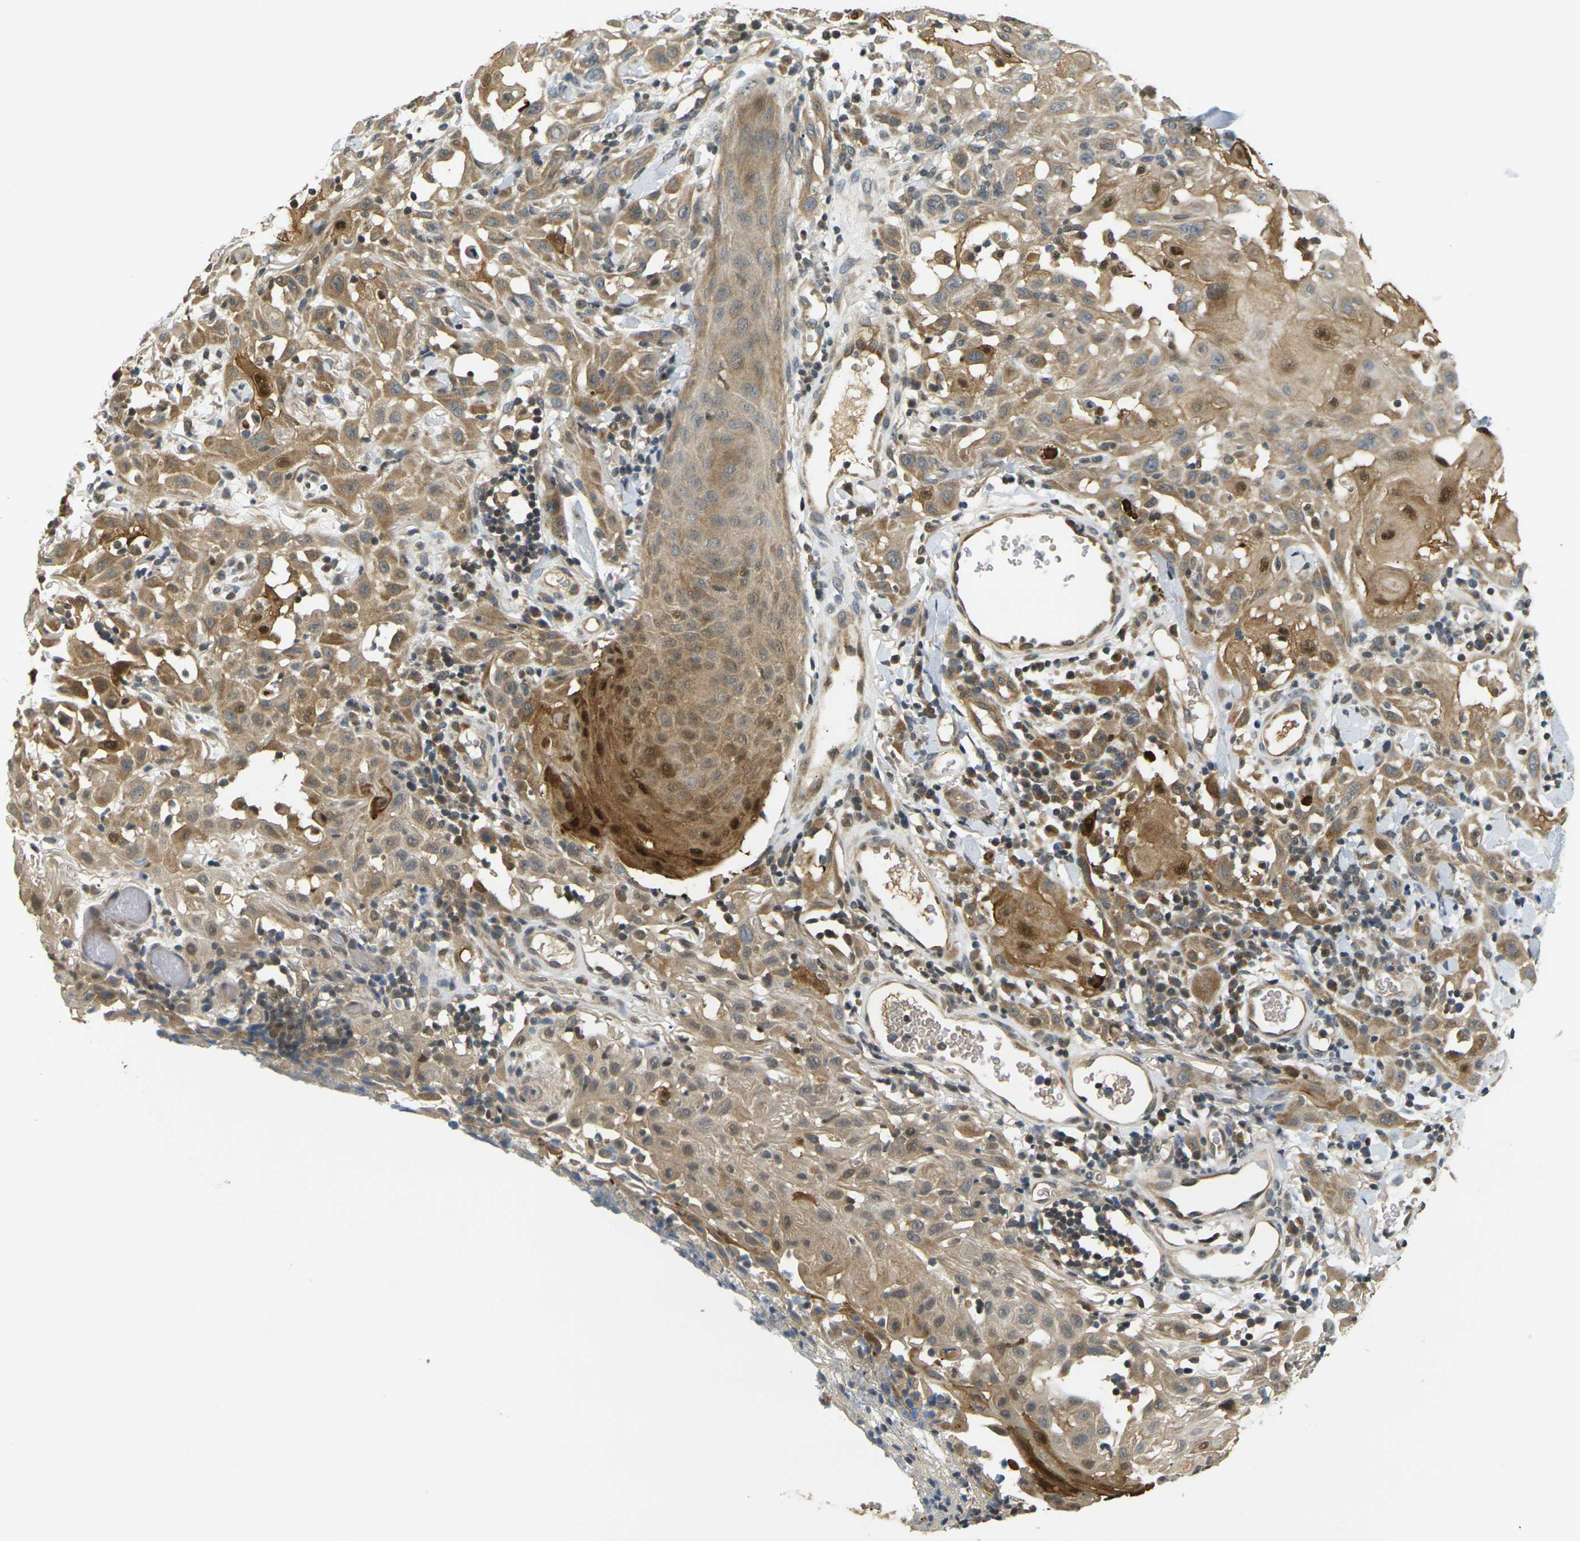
{"staining": {"intensity": "moderate", "quantity": ">75%", "location": "cytoplasmic/membranous"}, "tissue": "skin cancer", "cell_type": "Tumor cells", "image_type": "cancer", "snomed": [{"axis": "morphology", "description": "Squamous cell carcinoma, NOS"}, {"axis": "topography", "description": "Skin"}], "caption": "The micrograph reveals immunohistochemical staining of skin cancer (squamous cell carcinoma). There is moderate cytoplasmic/membranous staining is seen in about >75% of tumor cells.", "gene": "KLHL8", "patient": {"sex": "male", "age": 24}}